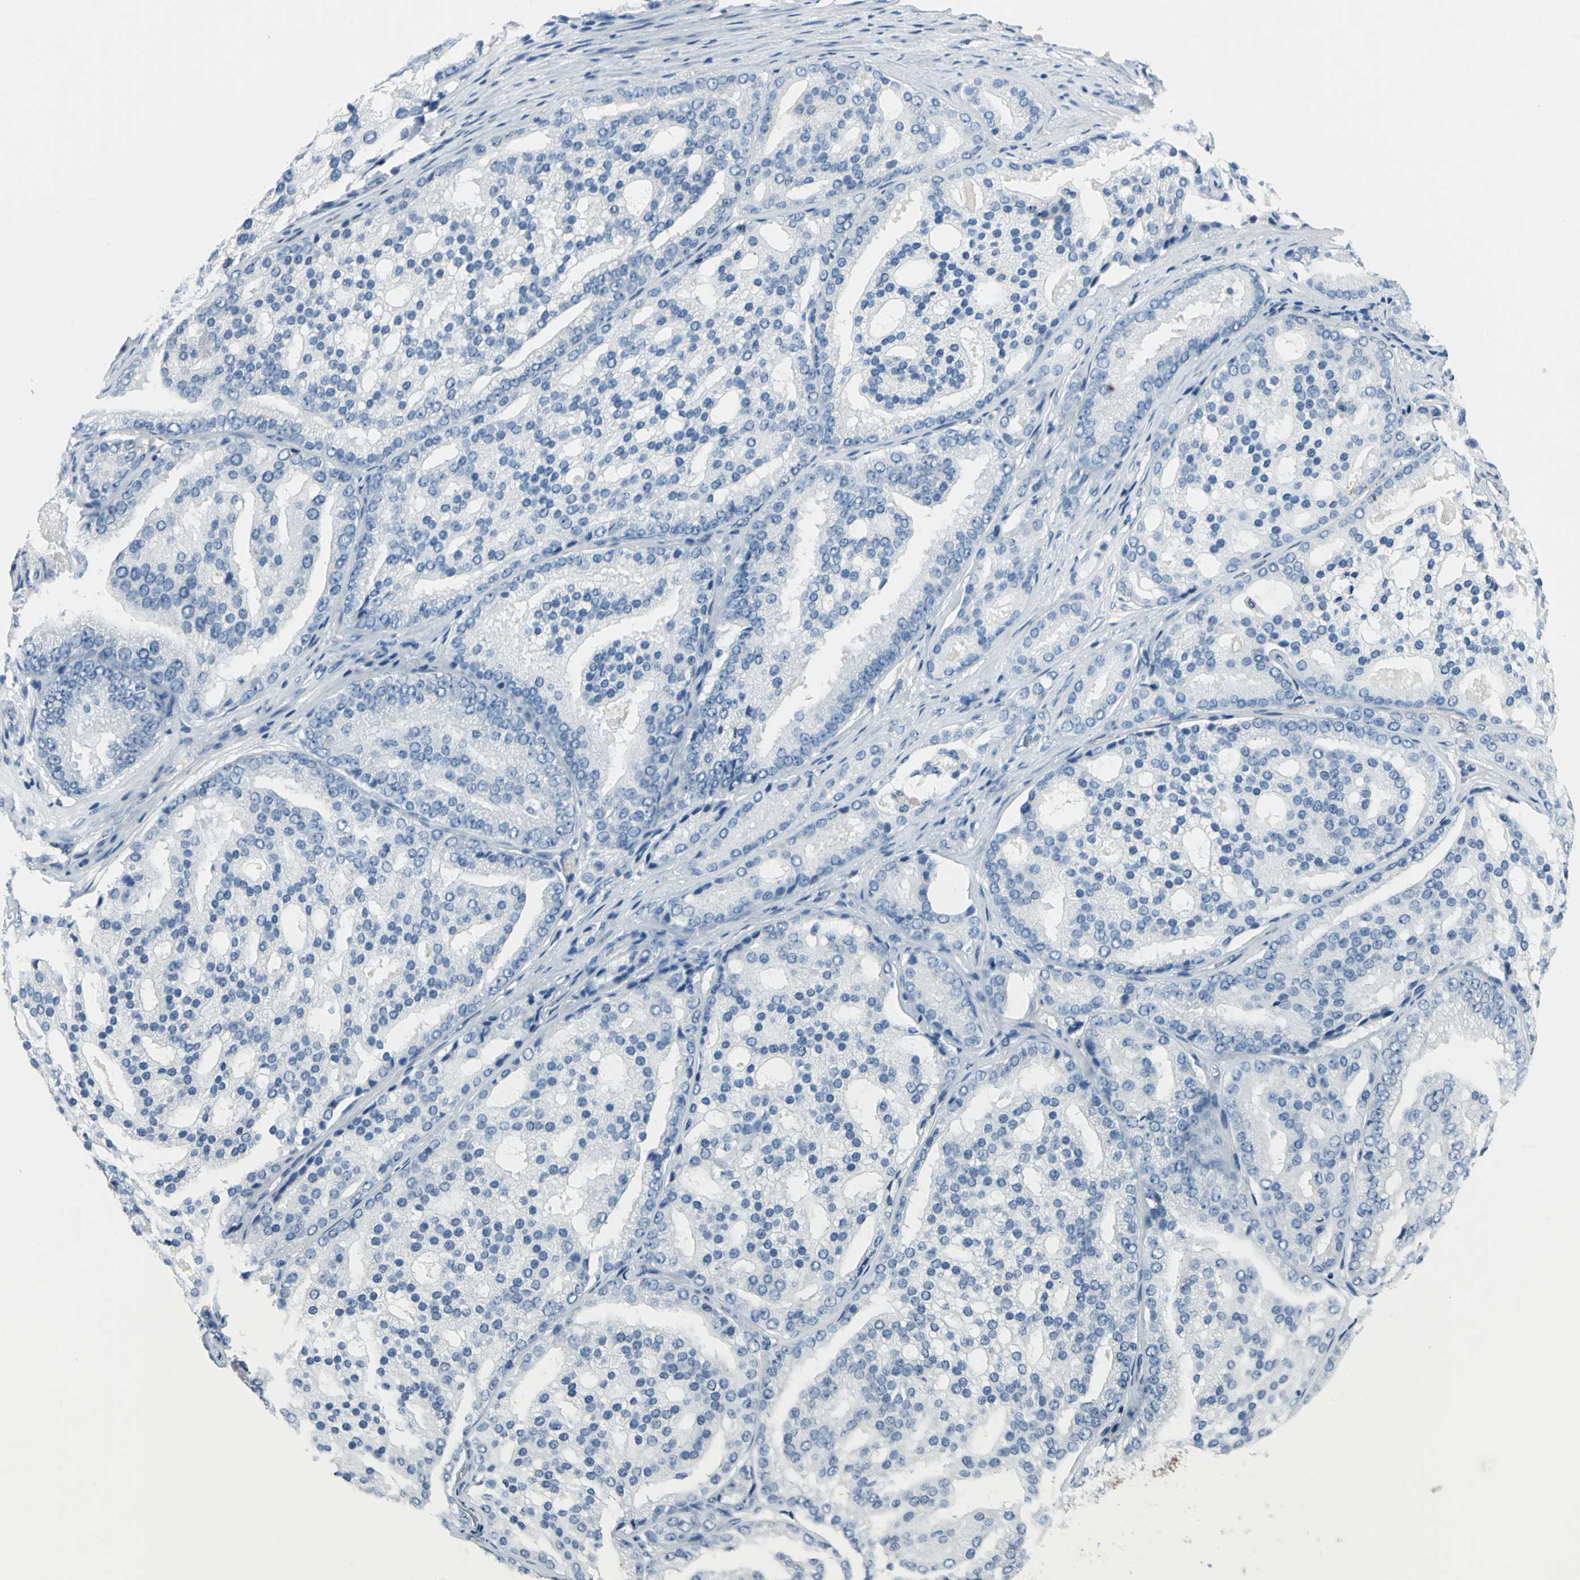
{"staining": {"intensity": "negative", "quantity": "none", "location": "none"}, "tissue": "prostate cancer", "cell_type": "Tumor cells", "image_type": "cancer", "snomed": [{"axis": "morphology", "description": "Adenocarcinoma, High grade"}, {"axis": "topography", "description": "Prostate"}], "caption": "The immunohistochemistry histopathology image has no significant positivity in tumor cells of high-grade adenocarcinoma (prostate) tissue.", "gene": "UCHL1", "patient": {"sex": "male", "age": 64}}